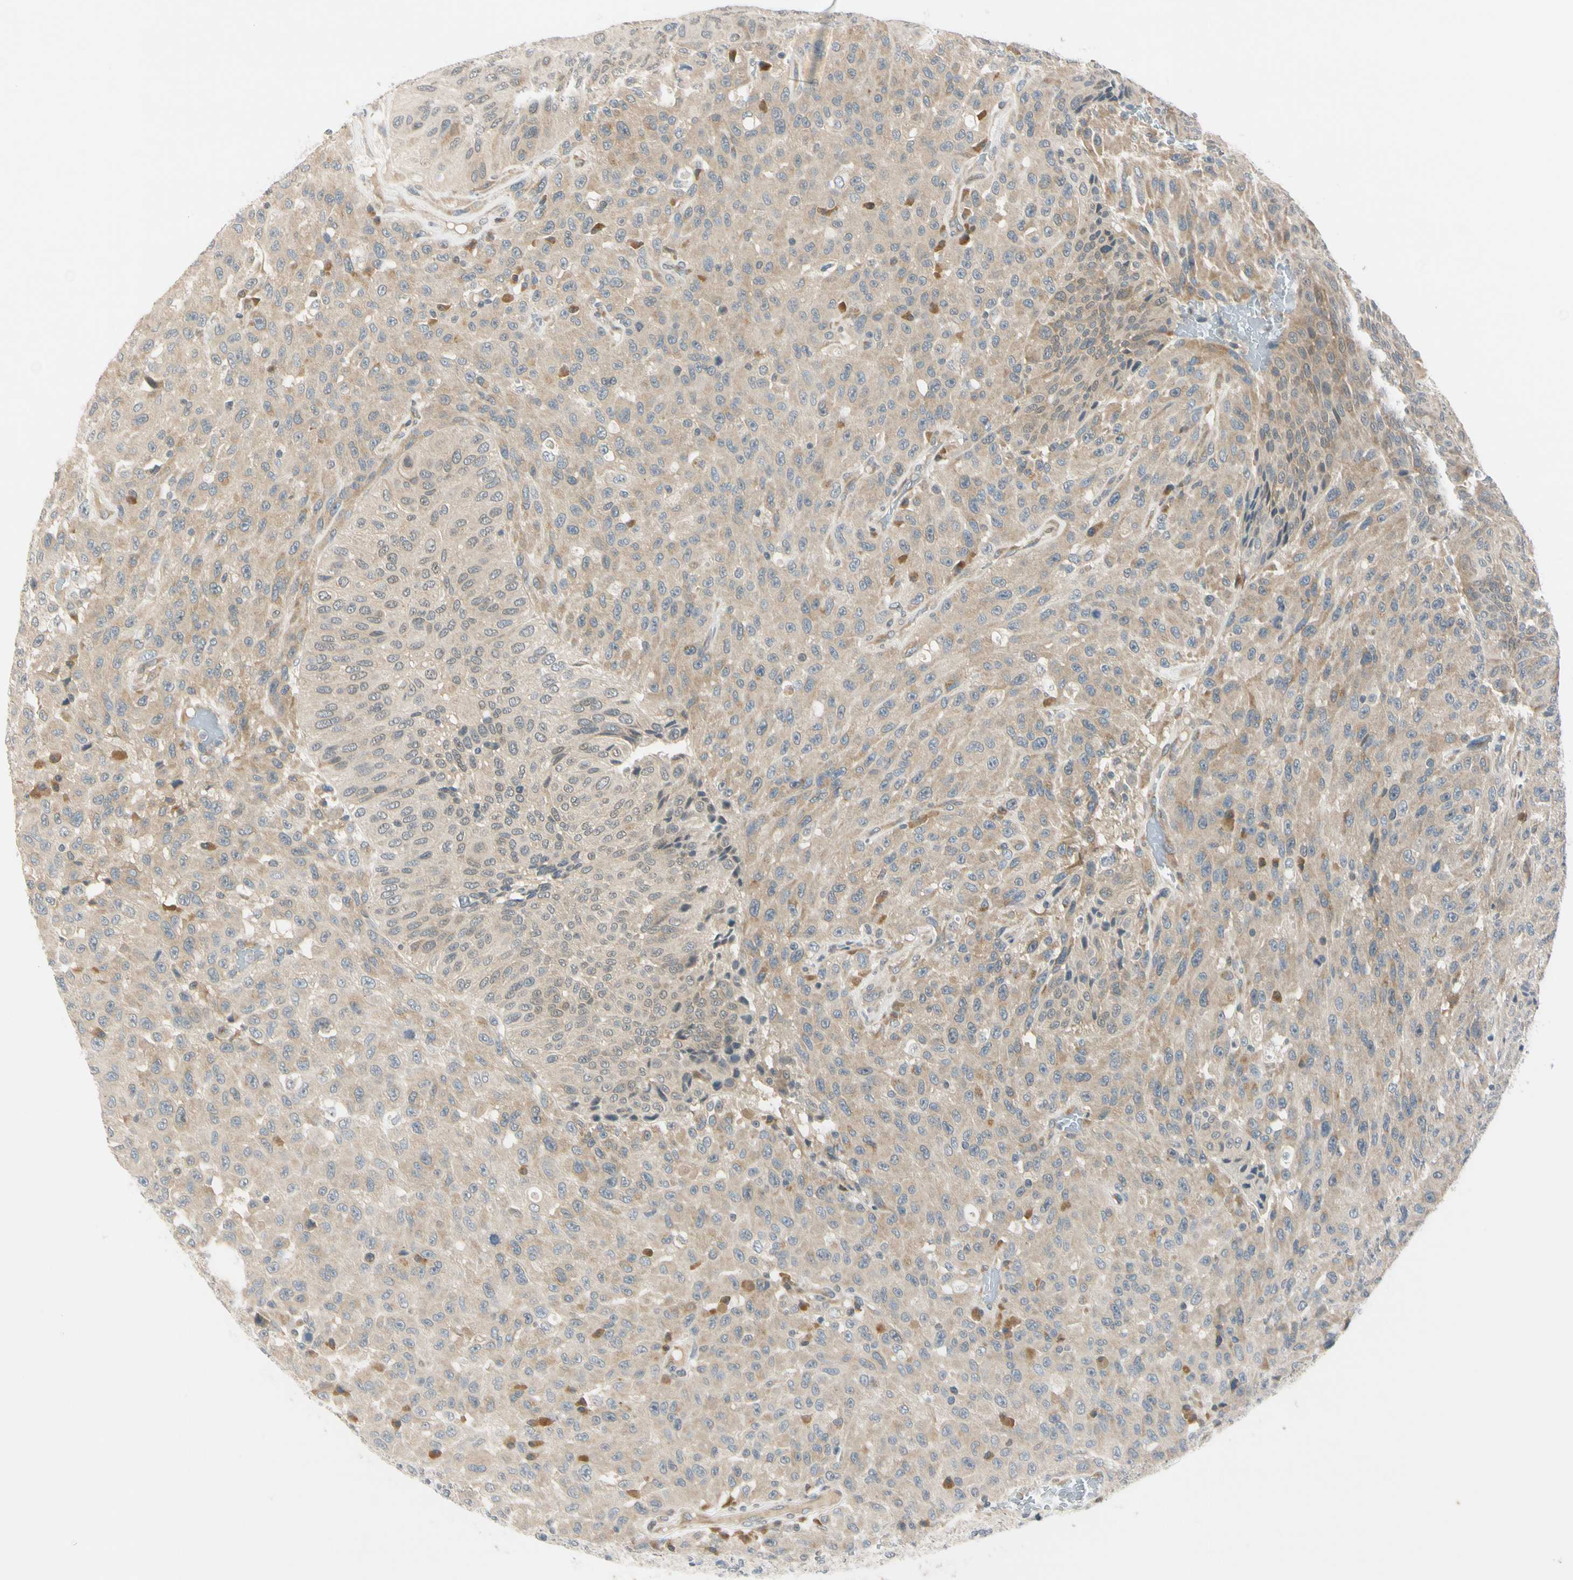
{"staining": {"intensity": "weak", "quantity": "25%-75%", "location": "cytoplasmic/membranous"}, "tissue": "urothelial cancer", "cell_type": "Tumor cells", "image_type": "cancer", "snomed": [{"axis": "morphology", "description": "Urothelial carcinoma, High grade"}, {"axis": "topography", "description": "Urinary bladder"}], "caption": "Weak cytoplasmic/membranous positivity is identified in about 25%-75% of tumor cells in urothelial cancer. The staining is performed using DAB brown chromogen to label protein expression. The nuclei are counter-stained blue using hematoxylin.", "gene": "RPS6KB2", "patient": {"sex": "male", "age": 66}}